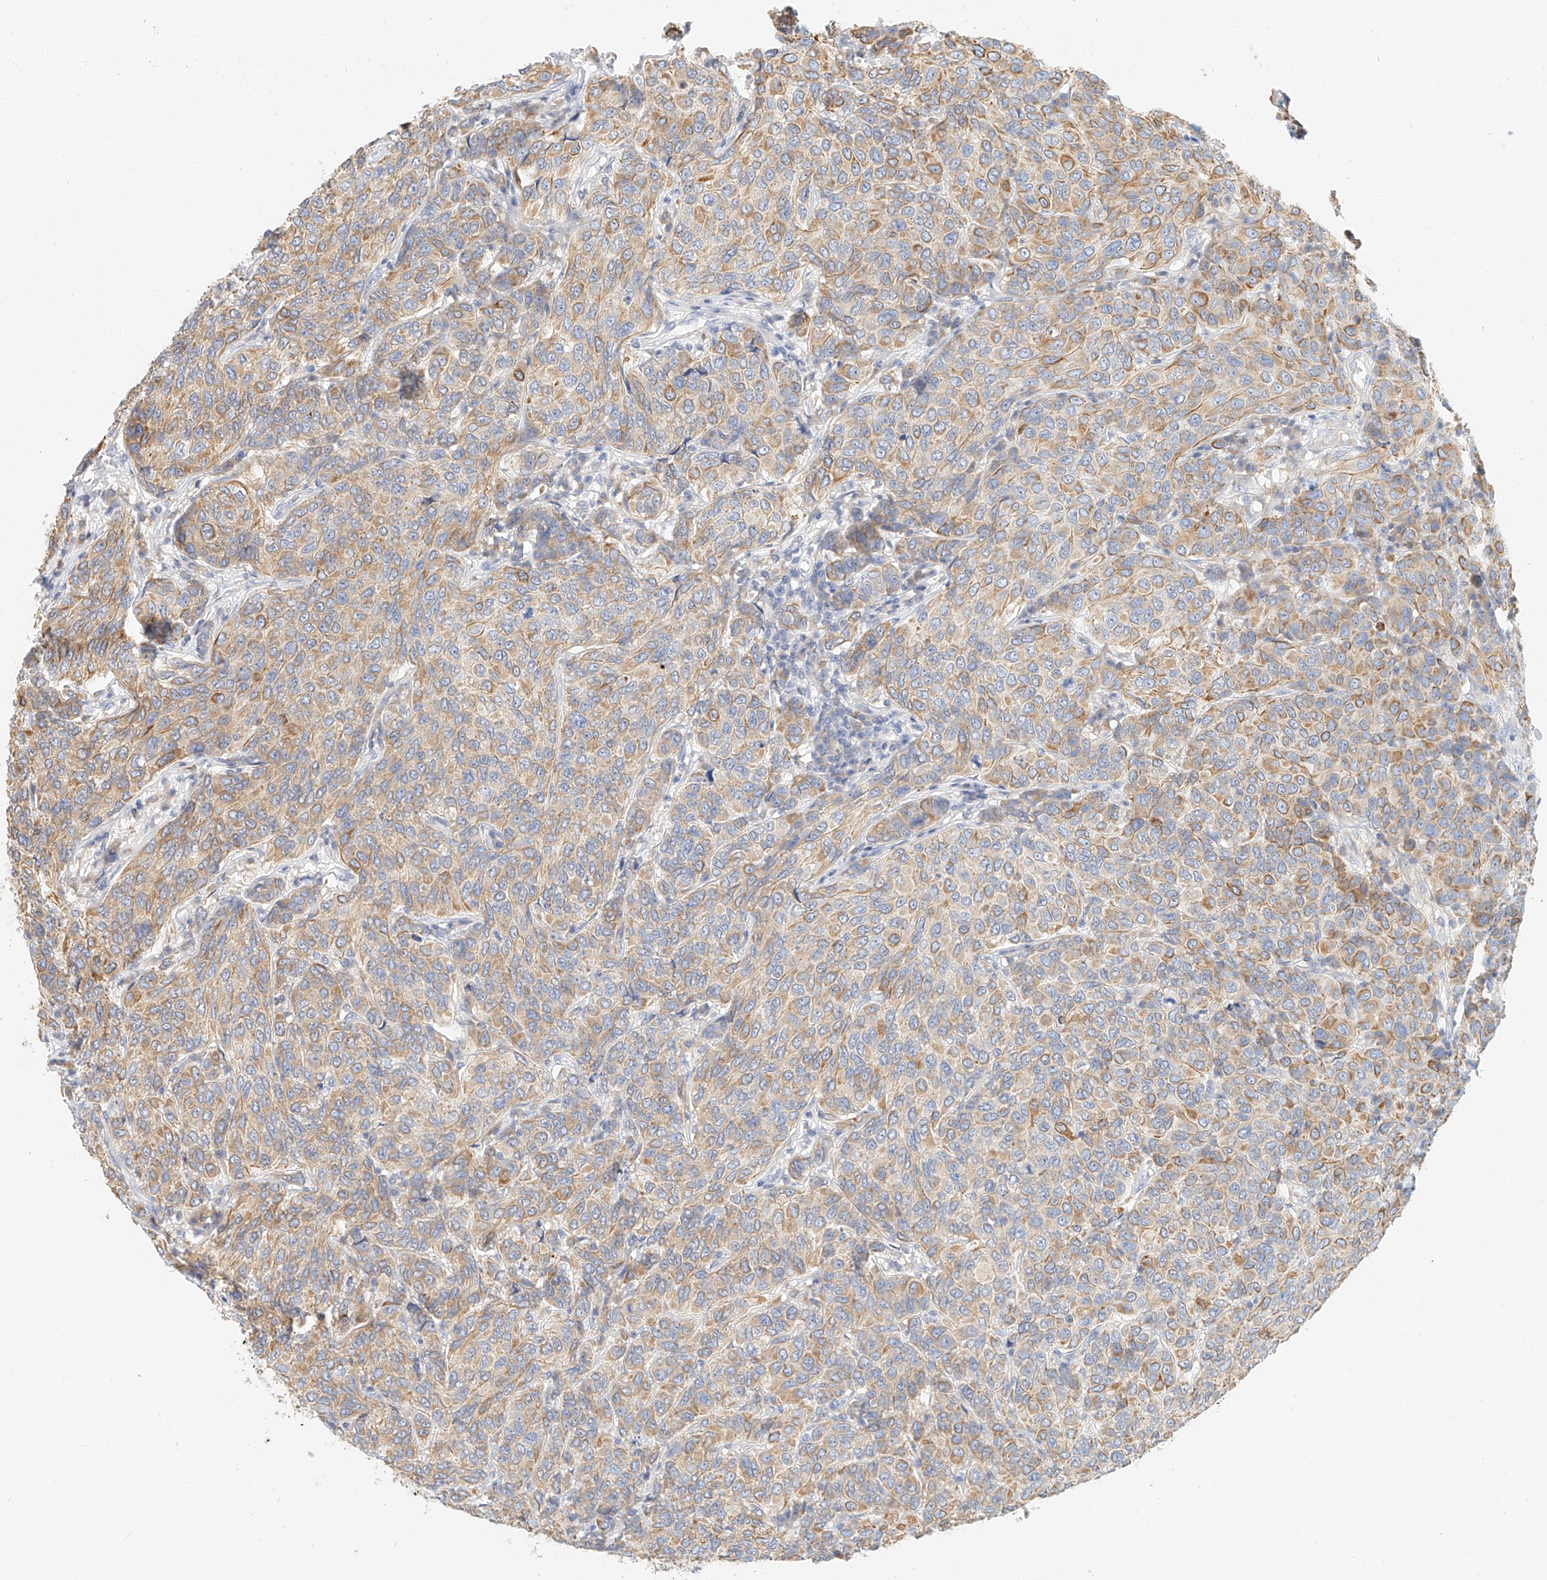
{"staining": {"intensity": "moderate", "quantity": ">75%", "location": "cytoplasmic/membranous"}, "tissue": "breast cancer", "cell_type": "Tumor cells", "image_type": "cancer", "snomed": [{"axis": "morphology", "description": "Duct carcinoma"}, {"axis": "topography", "description": "Breast"}], "caption": "An image of human breast intraductal carcinoma stained for a protein shows moderate cytoplasmic/membranous brown staining in tumor cells.", "gene": "DHRS7", "patient": {"sex": "female", "age": 55}}